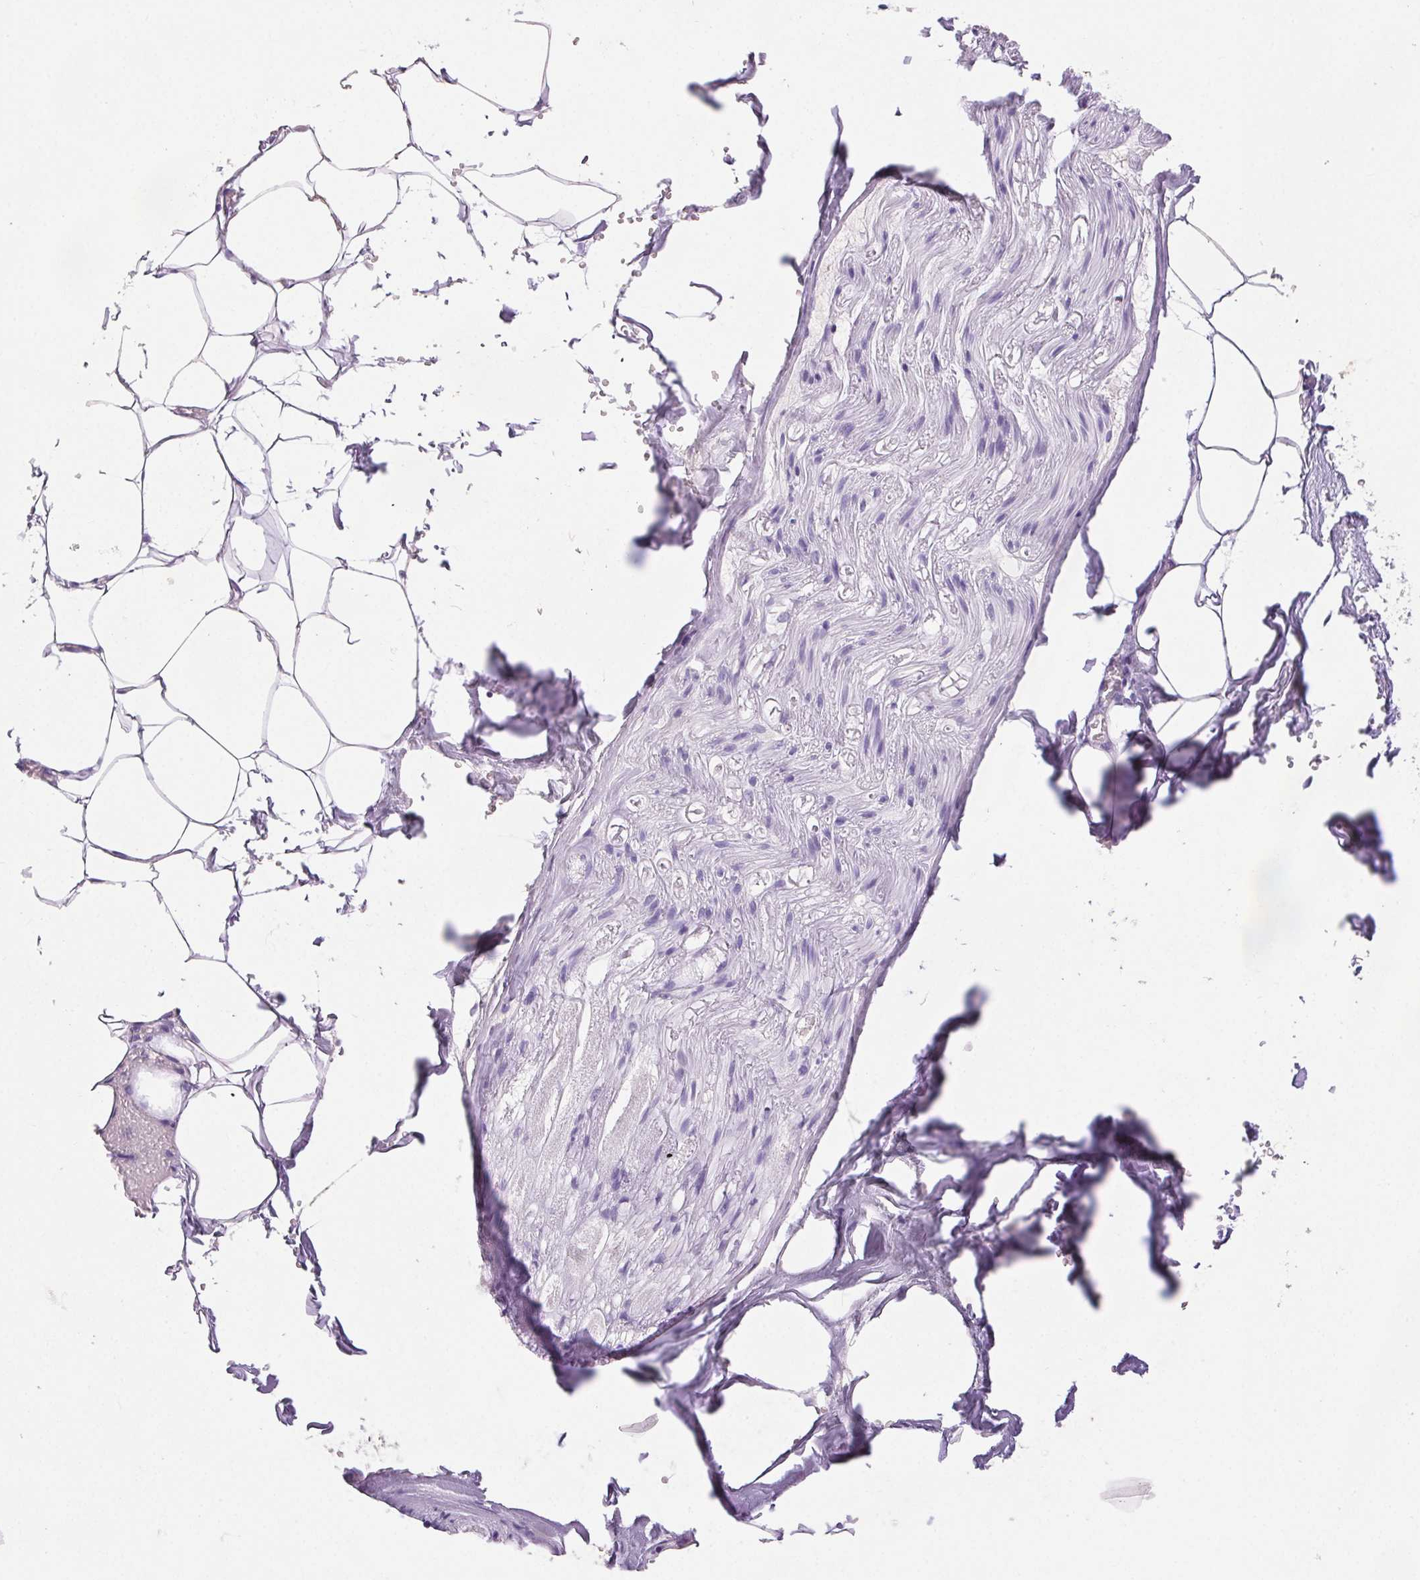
{"staining": {"intensity": "negative", "quantity": "none", "location": "none"}, "tissue": "adipose tissue", "cell_type": "Adipocytes", "image_type": "normal", "snomed": [{"axis": "morphology", "description": "Normal tissue, NOS"}, {"axis": "topography", "description": "Prostate"}, {"axis": "topography", "description": "Peripheral nerve tissue"}], "caption": "Adipose tissue stained for a protein using immunohistochemistry shows no staining adipocytes.", "gene": "ARHGAP11B", "patient": {"sex": "male", "age": 55}}